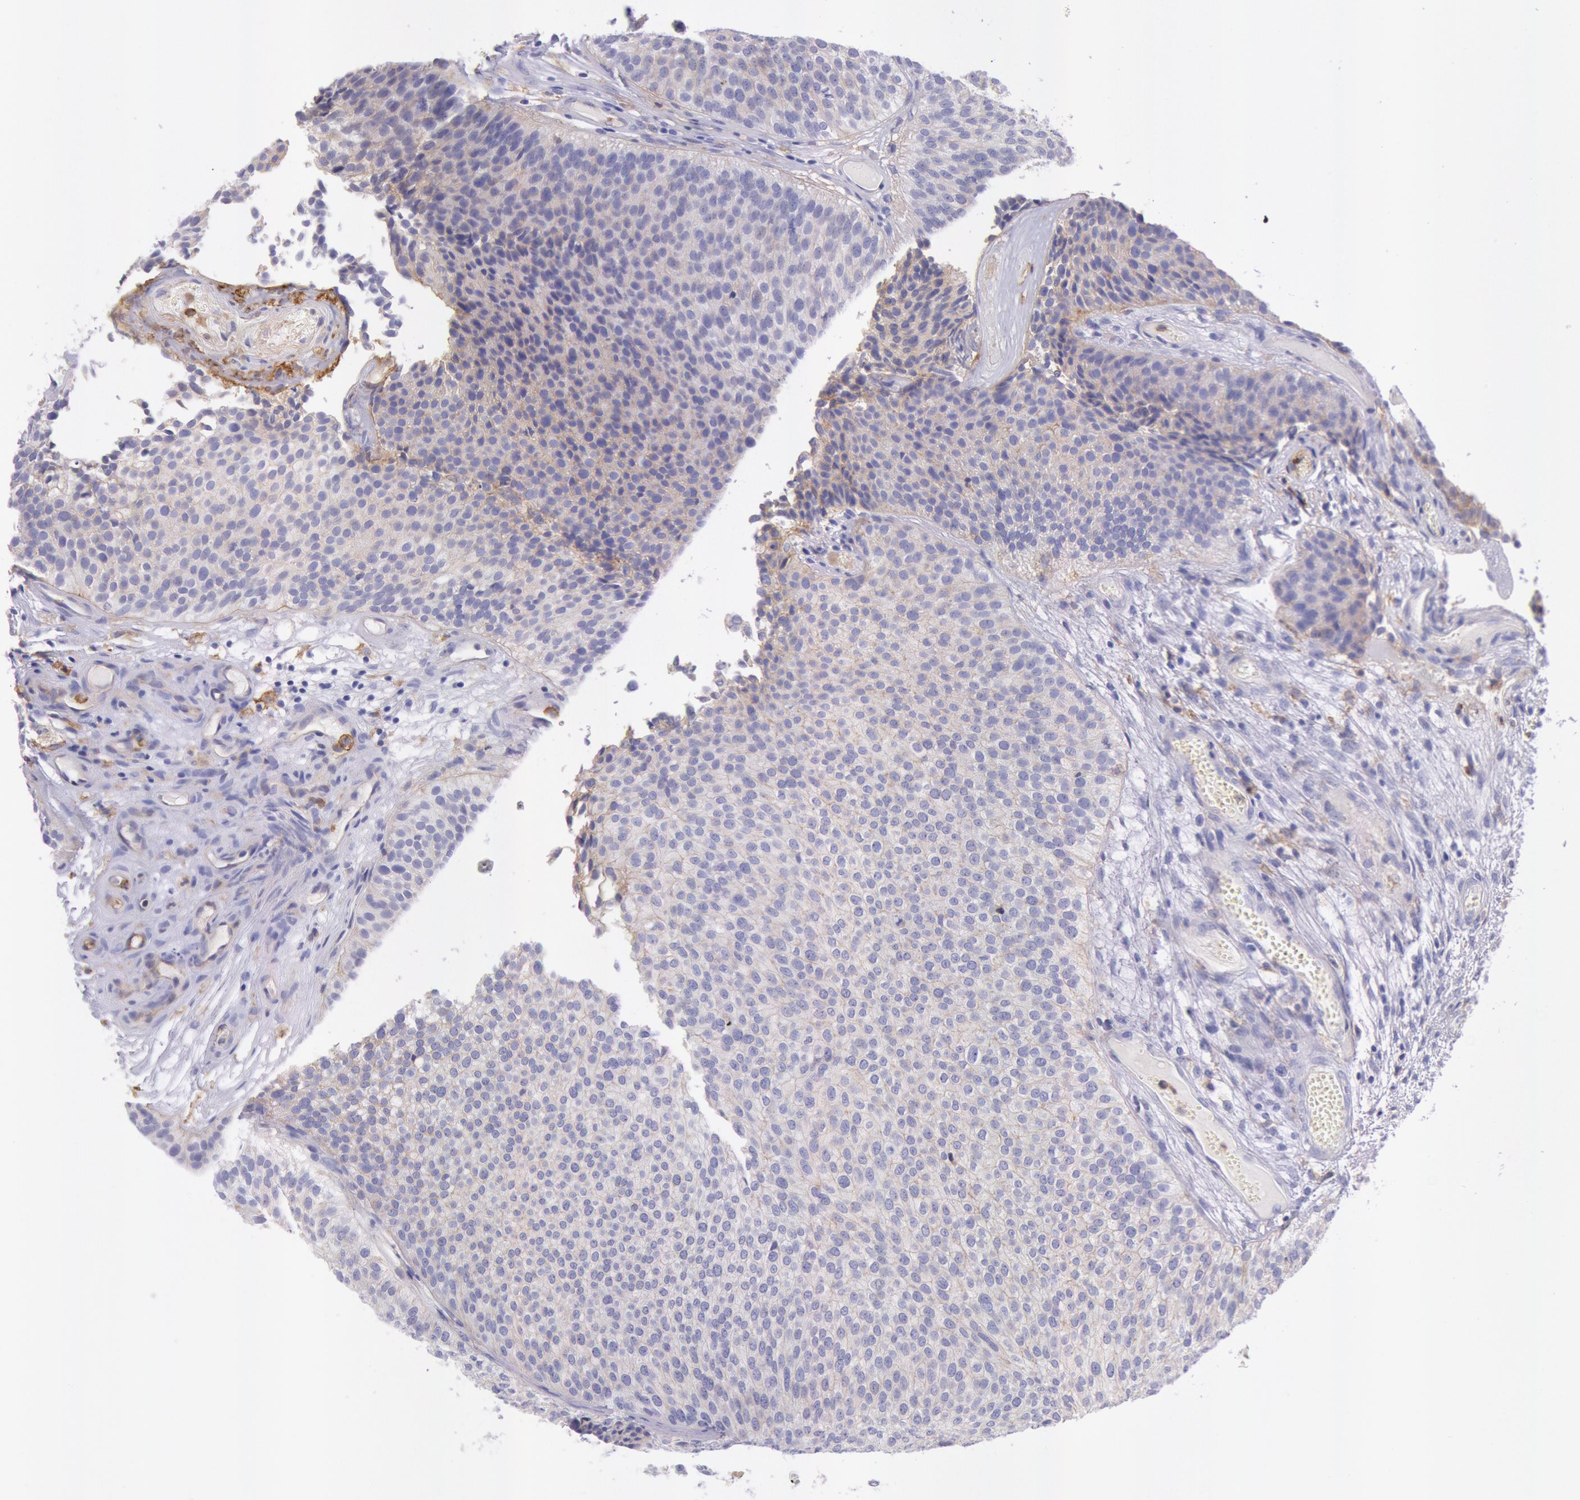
{"staining": {"intensity": "negative", "quantity": "none", "location": "none"}, "tissue": "urothelial cancer", "cell_type": "Tumor cells", "image_type": "cancer", "snomed": [{"axis": "morphology", "description": "Urothelial carcinoma, Low grade"}, {"axis": "topography", "description": "Urinary bladder"}], "caption": "Urothelial cancer was stained to show a protein in brown. There is no significant expression in tumor cells. Brightfield microscopy of IHC stained with DAB (brown) and hematoxylin (blue), captured at high magnification.", "gene": "LYN", "patient": {"sex": "male", "age": 84}}